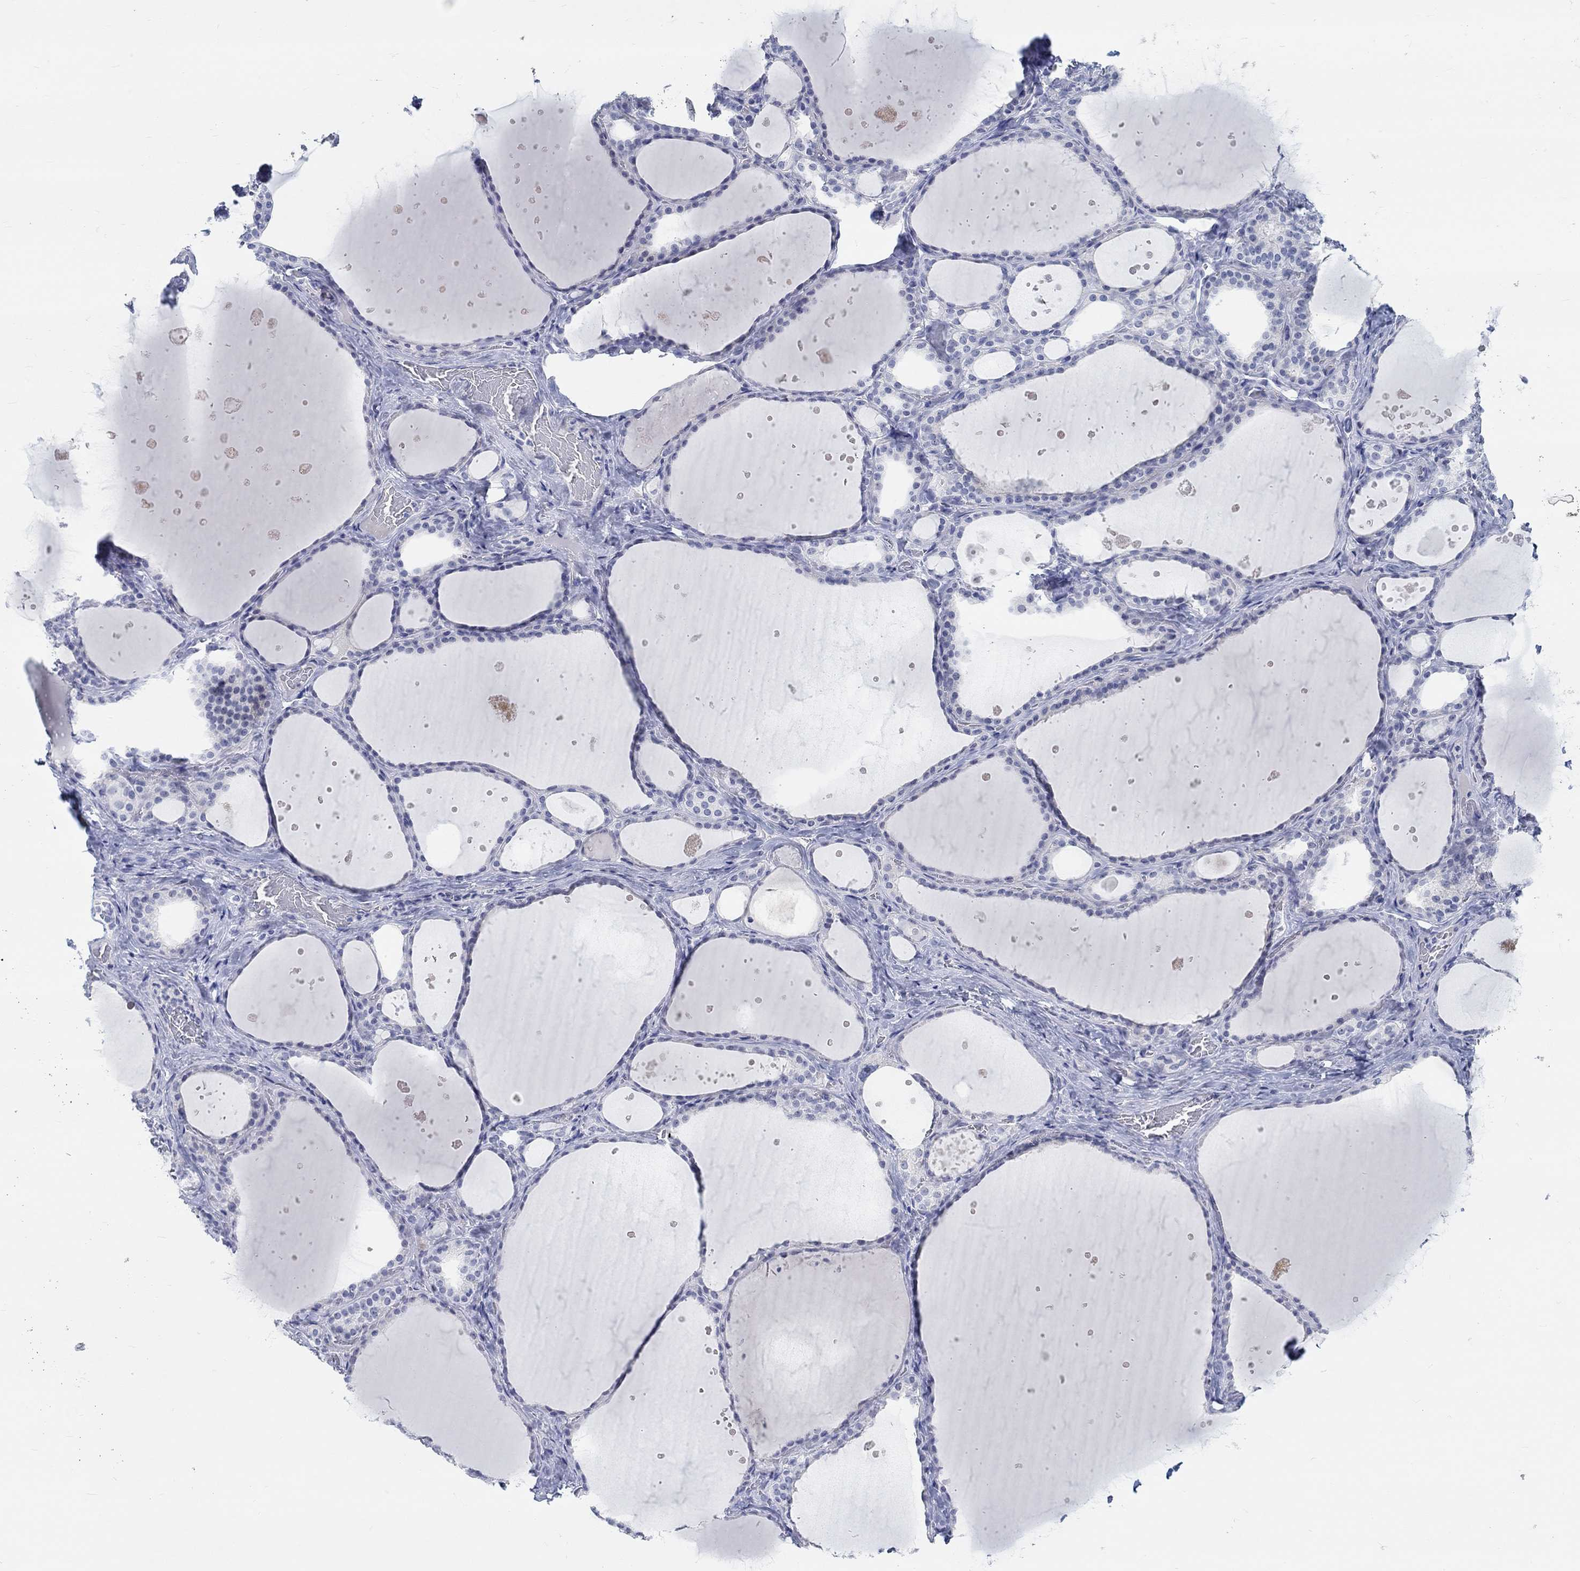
{"staining": {"intensity": "negative", "quantity": "none", "location": "none"}, "tissue": "thyroid gland", "cell_type": "Glandular cells", "image_type": "normal", "snomed": [{"axis": "morphology", "description": "Normal tissue, NOS"}, {"axis": "topography", "description": "Thyroid gland"}], "caption": "Protein analysis of unremarkable thyroid gland reveals no significant expression in glandular cells.", "gene": "GRIA3", "patient": {"sex": "male", "age": 63}}